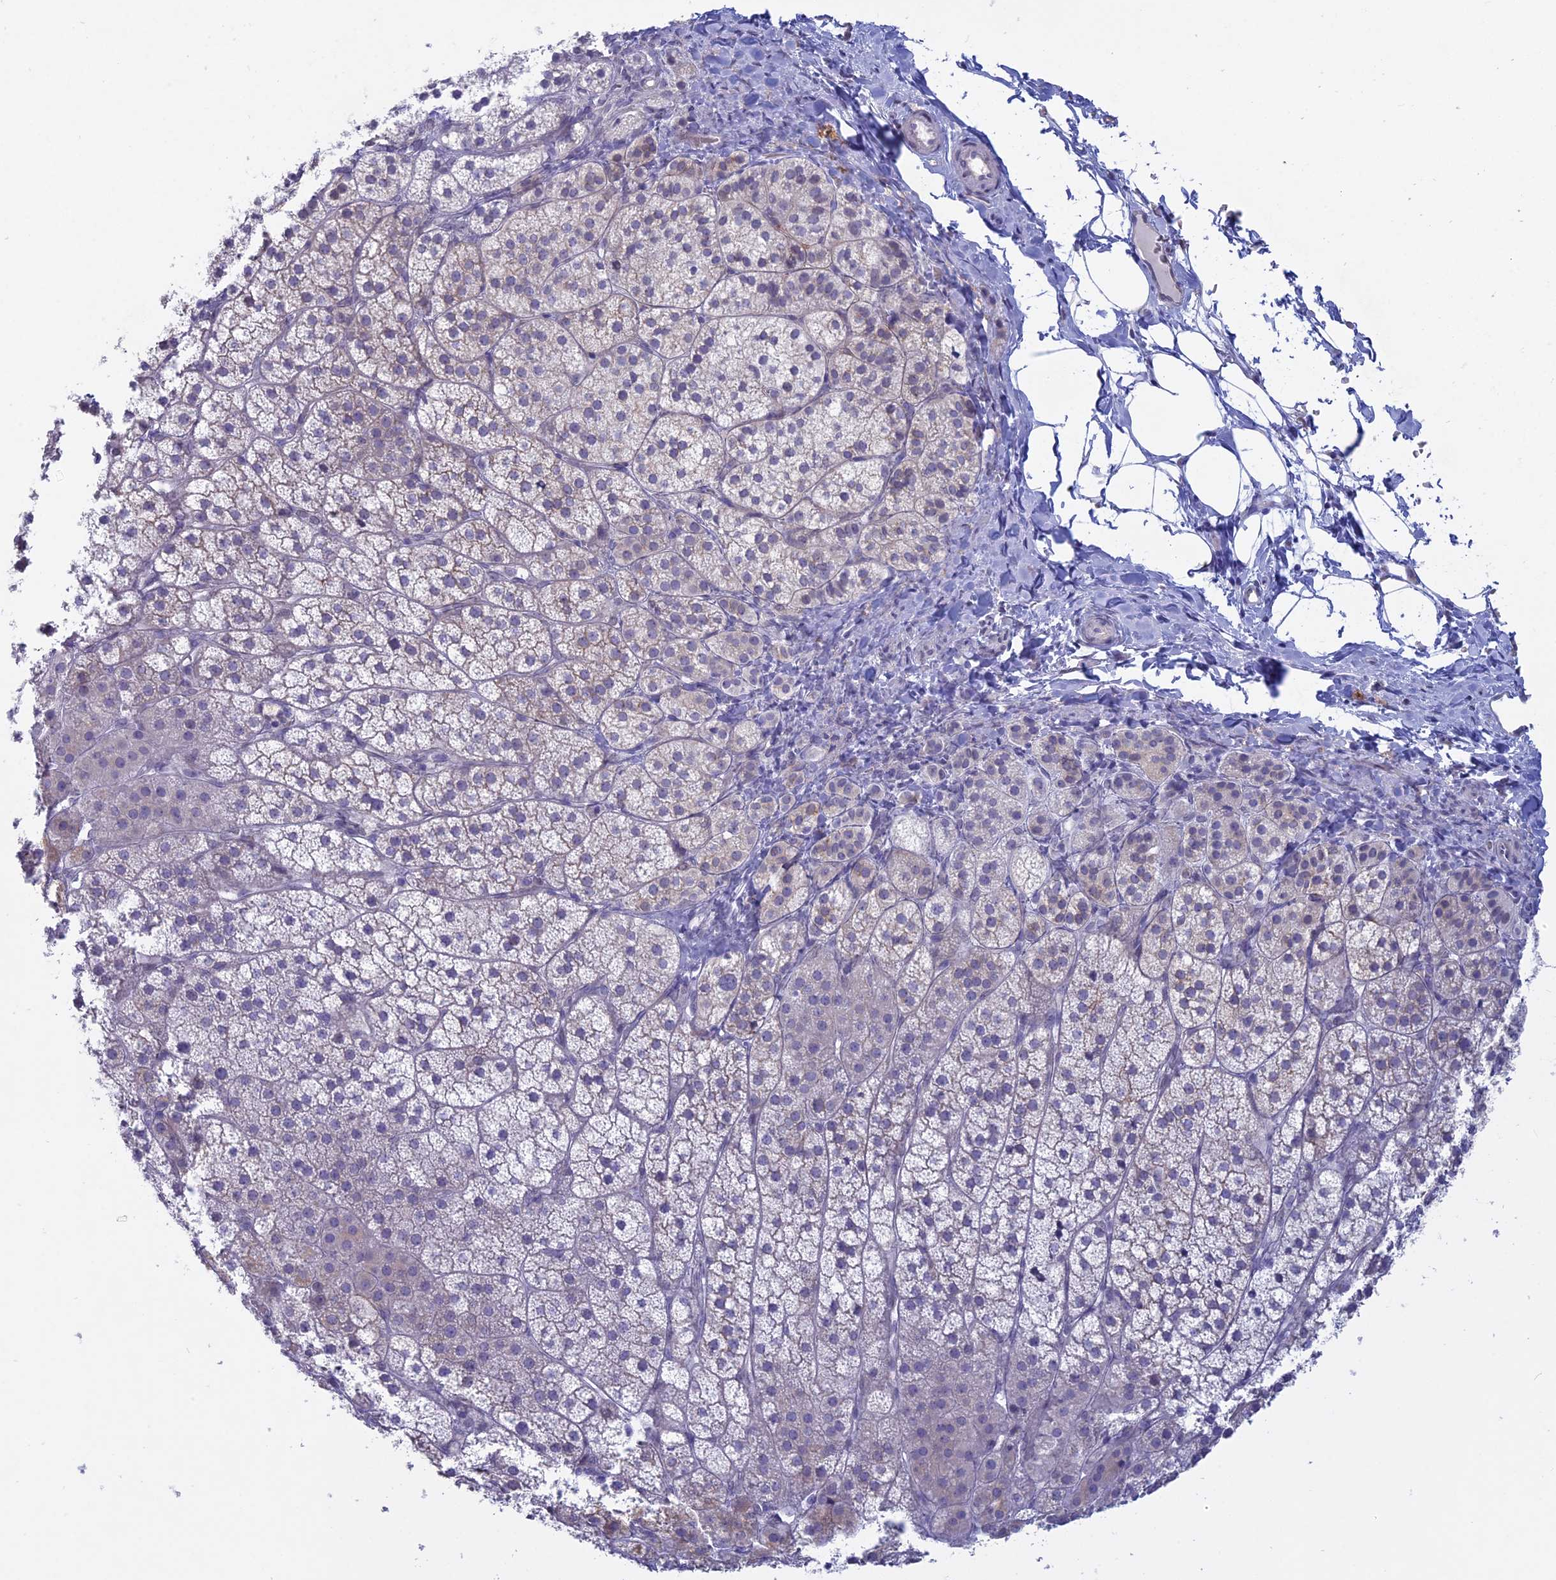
{"staining": {"intensity": "moderate", "quantity": "<25%", "location": "cytoplasmic/membranous"}, "tissue": "adrenal gland", "cell_type": "Glandular cells", "image_type": "normal", "snomed": [{"axis": "morphology", "description": "Normal tissue, NOS"}, {"axis": "topography", "description": "Adrenal gland"}], "caption": "A brown stain labels moderate cytoplasmic/membranous positivity of a protein in glandular cells of normal adrenal gland. The protein is shown in brown color, while the nuclei are stained blue.", "gene": "MYO5B", "patient": {"sex": "female", "age": 44}}